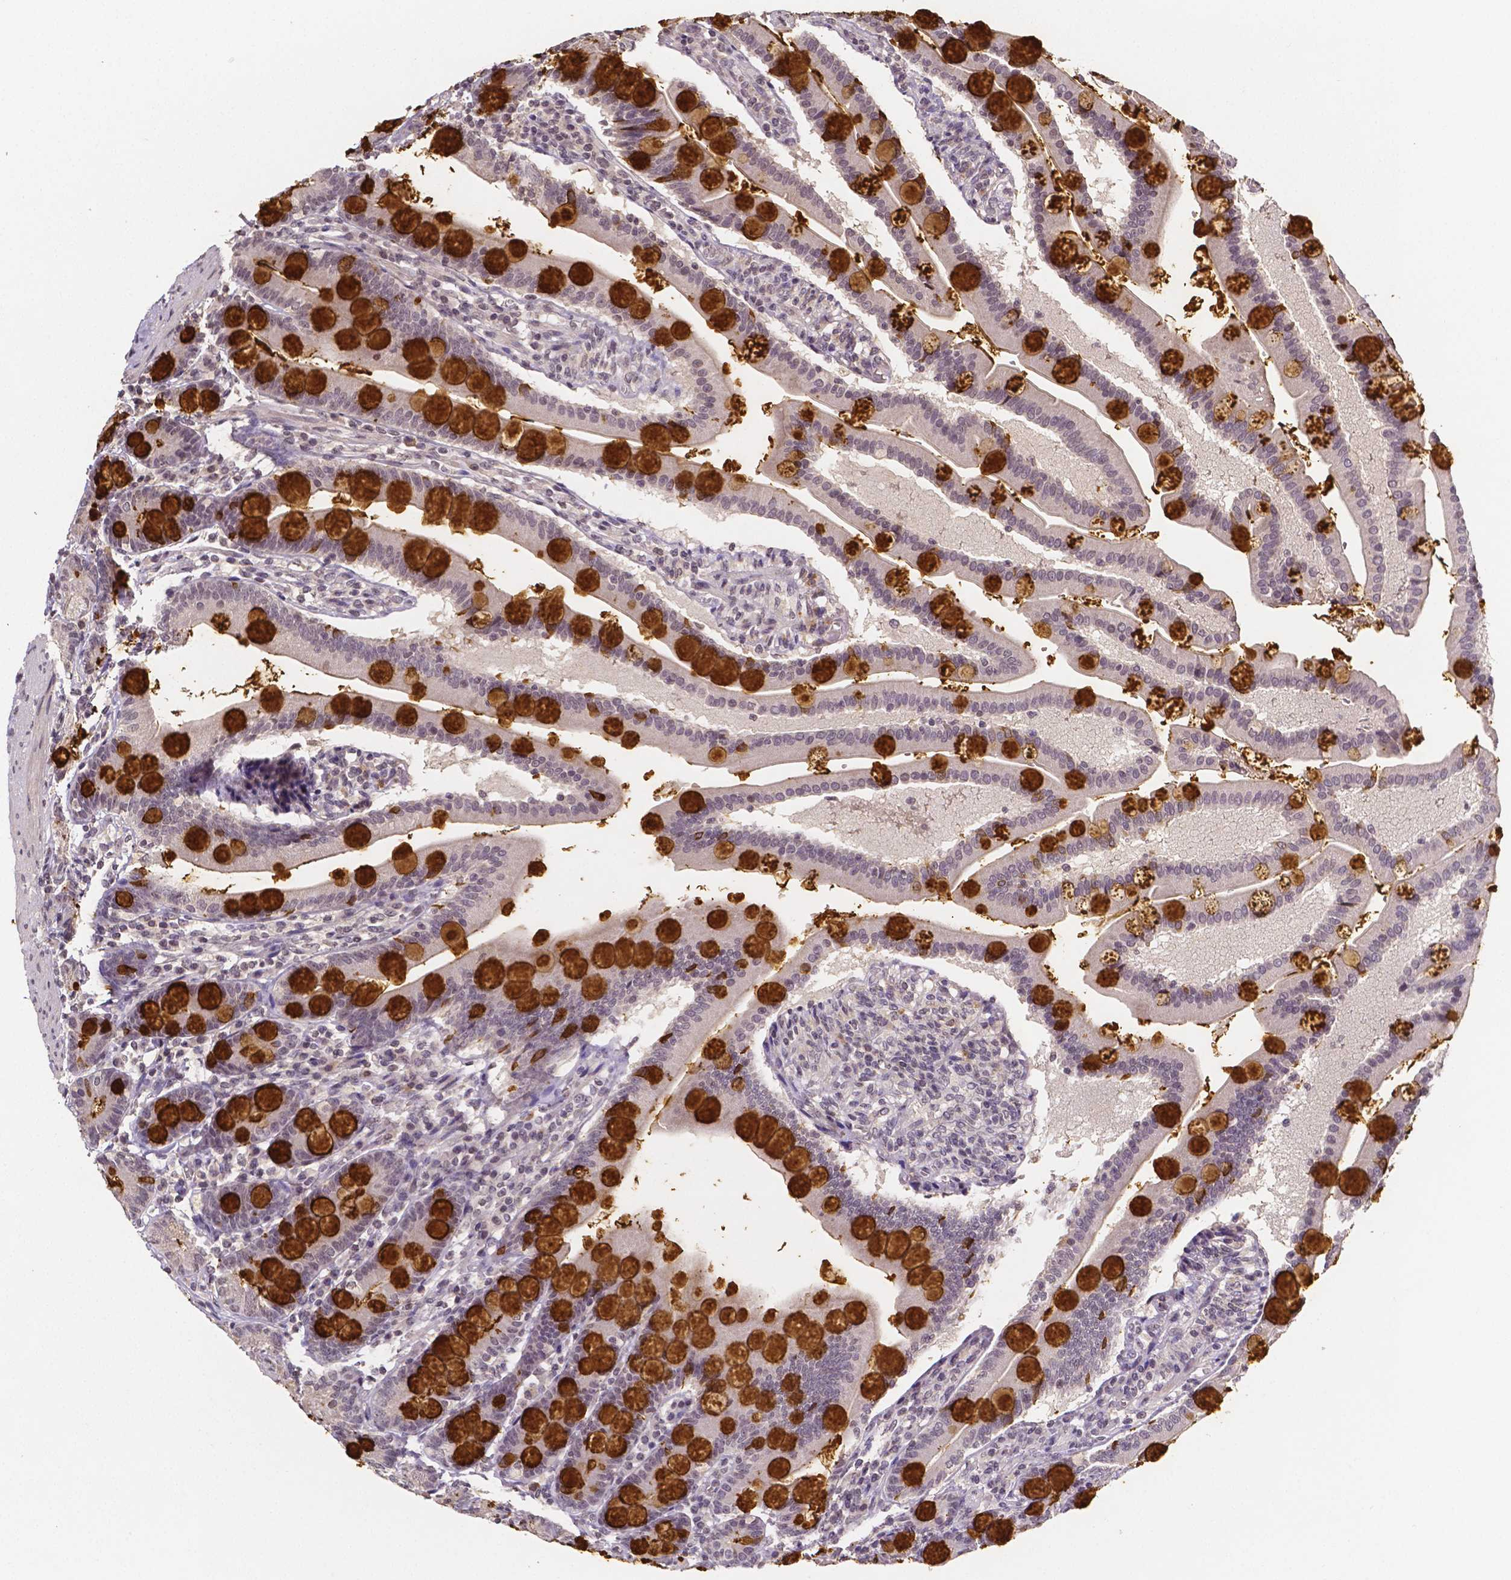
{"staining": {"intensity": "strong", "quantity": "<25%", "location": "cytoplasmic/membranous"}, "tissue": "duodenum", "cell_type": "Glandular cells", "image_type": "normal", "snomed": [{"axis": "morphology", "description": "Normal tissue, NOS"}, {"axis": "topography", "description": "Duodenum"}], "caption": "Protein expression analysis of unremarkable human duodenum reveals strong cytoplasmic/membranous staining in about <25% of glandular cells. Nuclei are stained in blue.", "gene": "NRGN", "patient": {"sex": "female", "age": 67}}